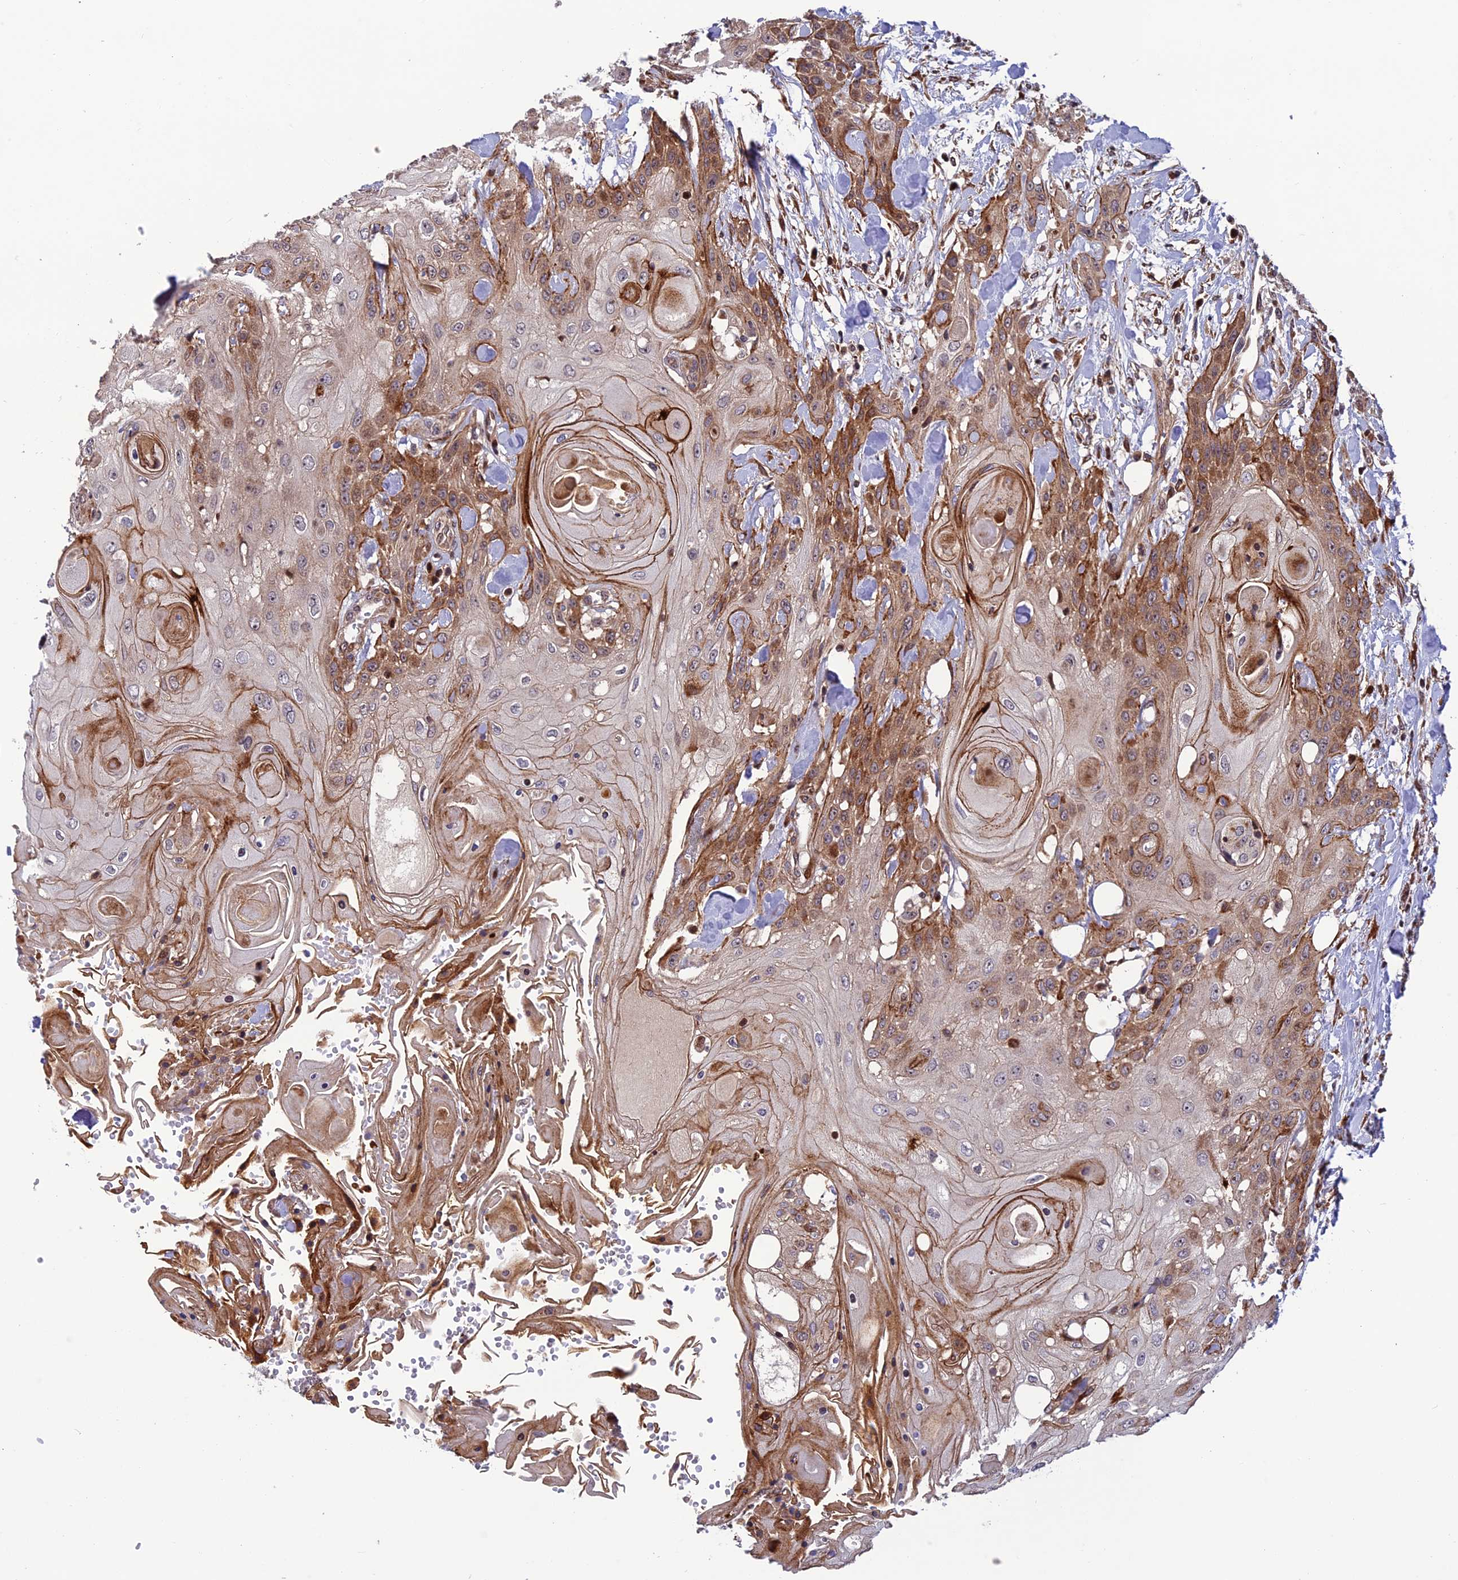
{"staining": {"intensity": "moderate", "quantity": "25%-75%", "location": "cytoplasmic/membranous"}, "tissue": "head and neck cancer", "cell_type": "Tumor cells", "image_type": "cancer", "snomed": [{"axis": "morphology", "description": "Squamous cell carcinoma, NOS"}, {"axis": "topography", "description": "Head-Neck"}], "caption": "Moderate cytoplasmic/membranous protein positivity is appreciated in approximately 25%-75% of tumor cells in head and neck squamous cell carcinoma.", "gene": "SMIM7", "patient": {"sex": "female", "age": 43}}